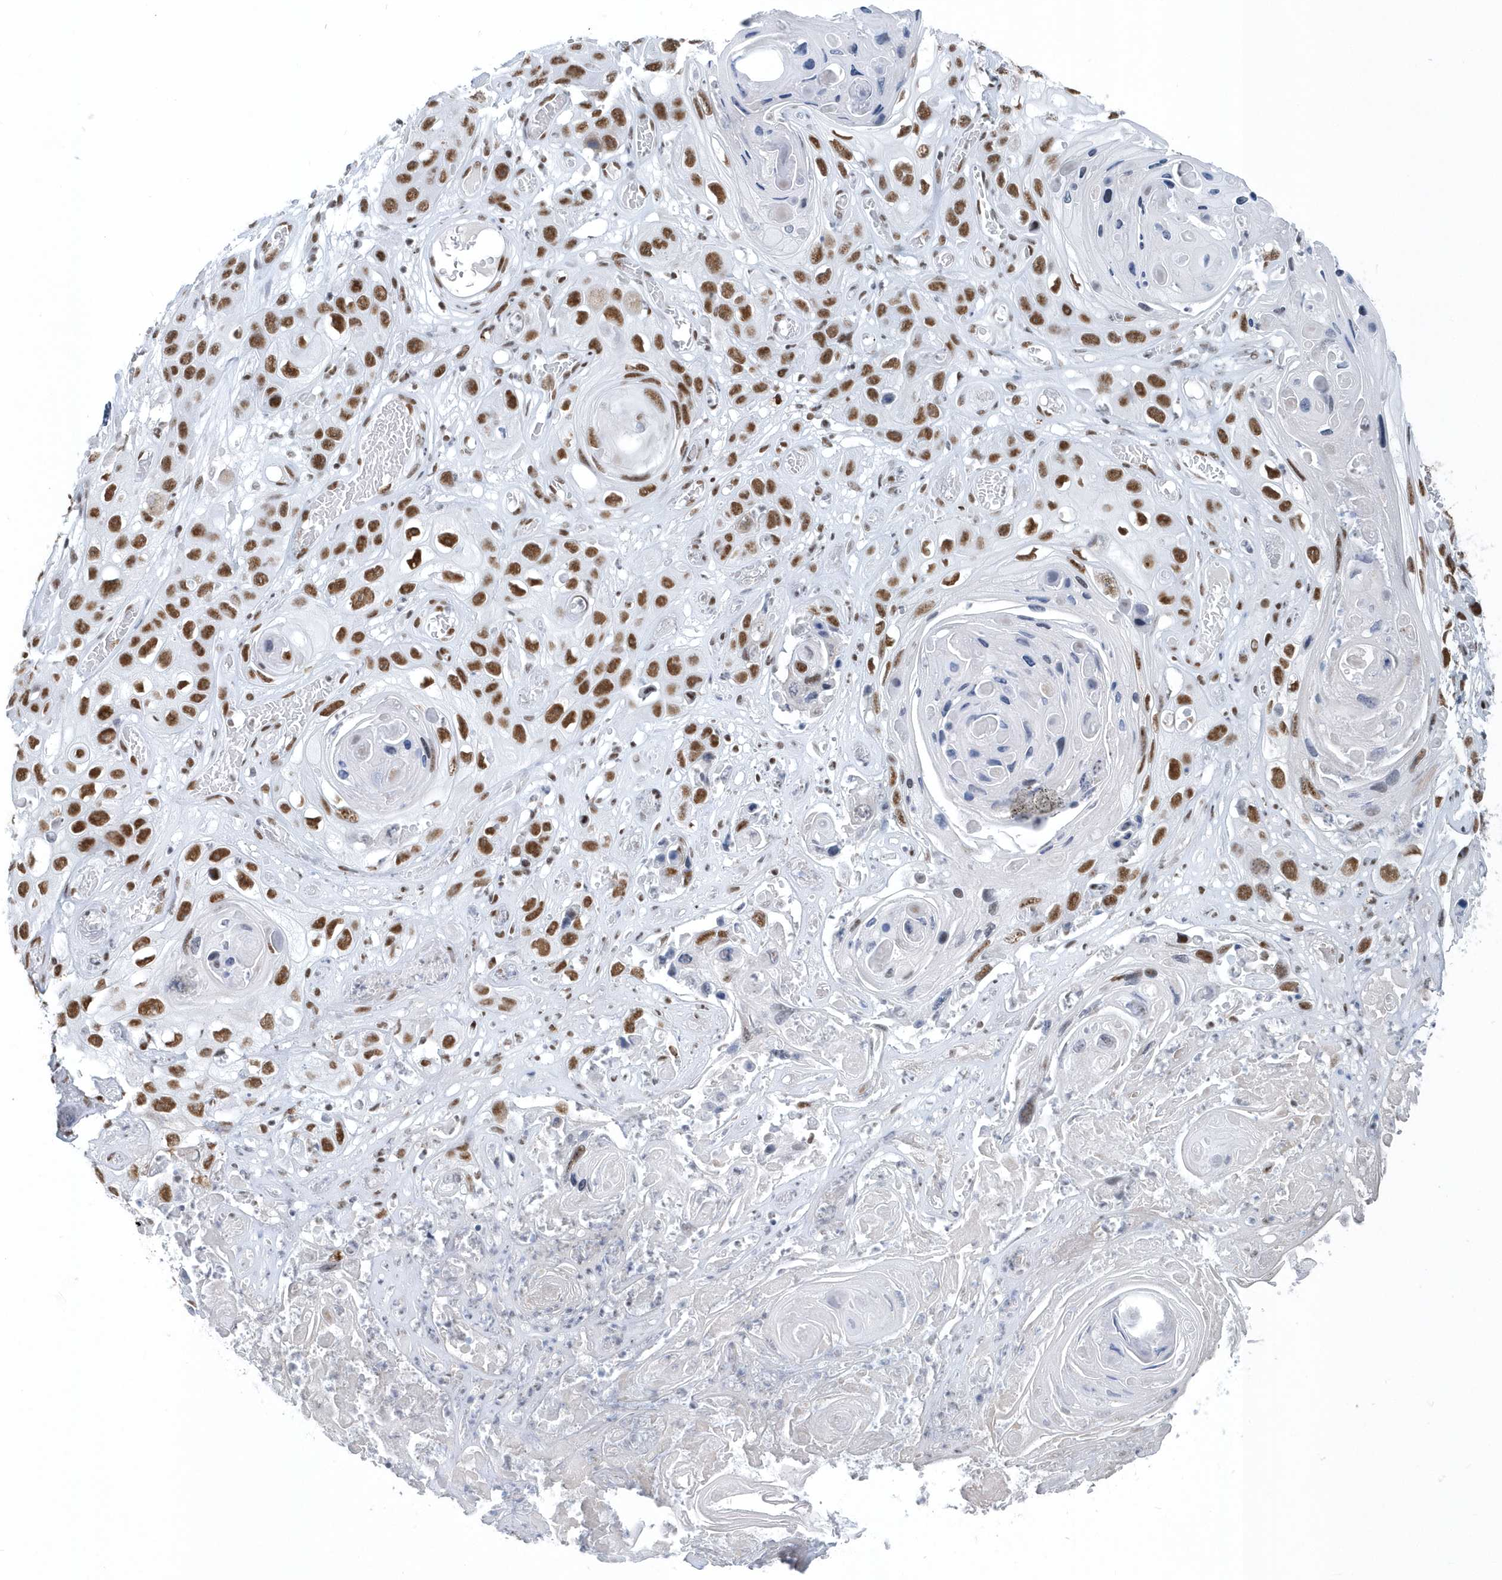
{"staining": {"intensity": "strong", "quantity": ">75%", "location": "nuclear"}, "tissue": "skin cancer", "cell_type": "Tumor cells", "image_type": "cancer", "snomed": [{"axis": "morphology", "description": "Squamous cell carcinoma, NOS"}, {"axis": "topography", "description": "Skin"}], "caption": "Human squamous cell carcinoma (skin) stained with a brown dye displays strong nuclear positive positivity in approximately >75% of tumor cells.", "gene": "FIP1L1", "patient": {"sex": "male", "age": 55}}